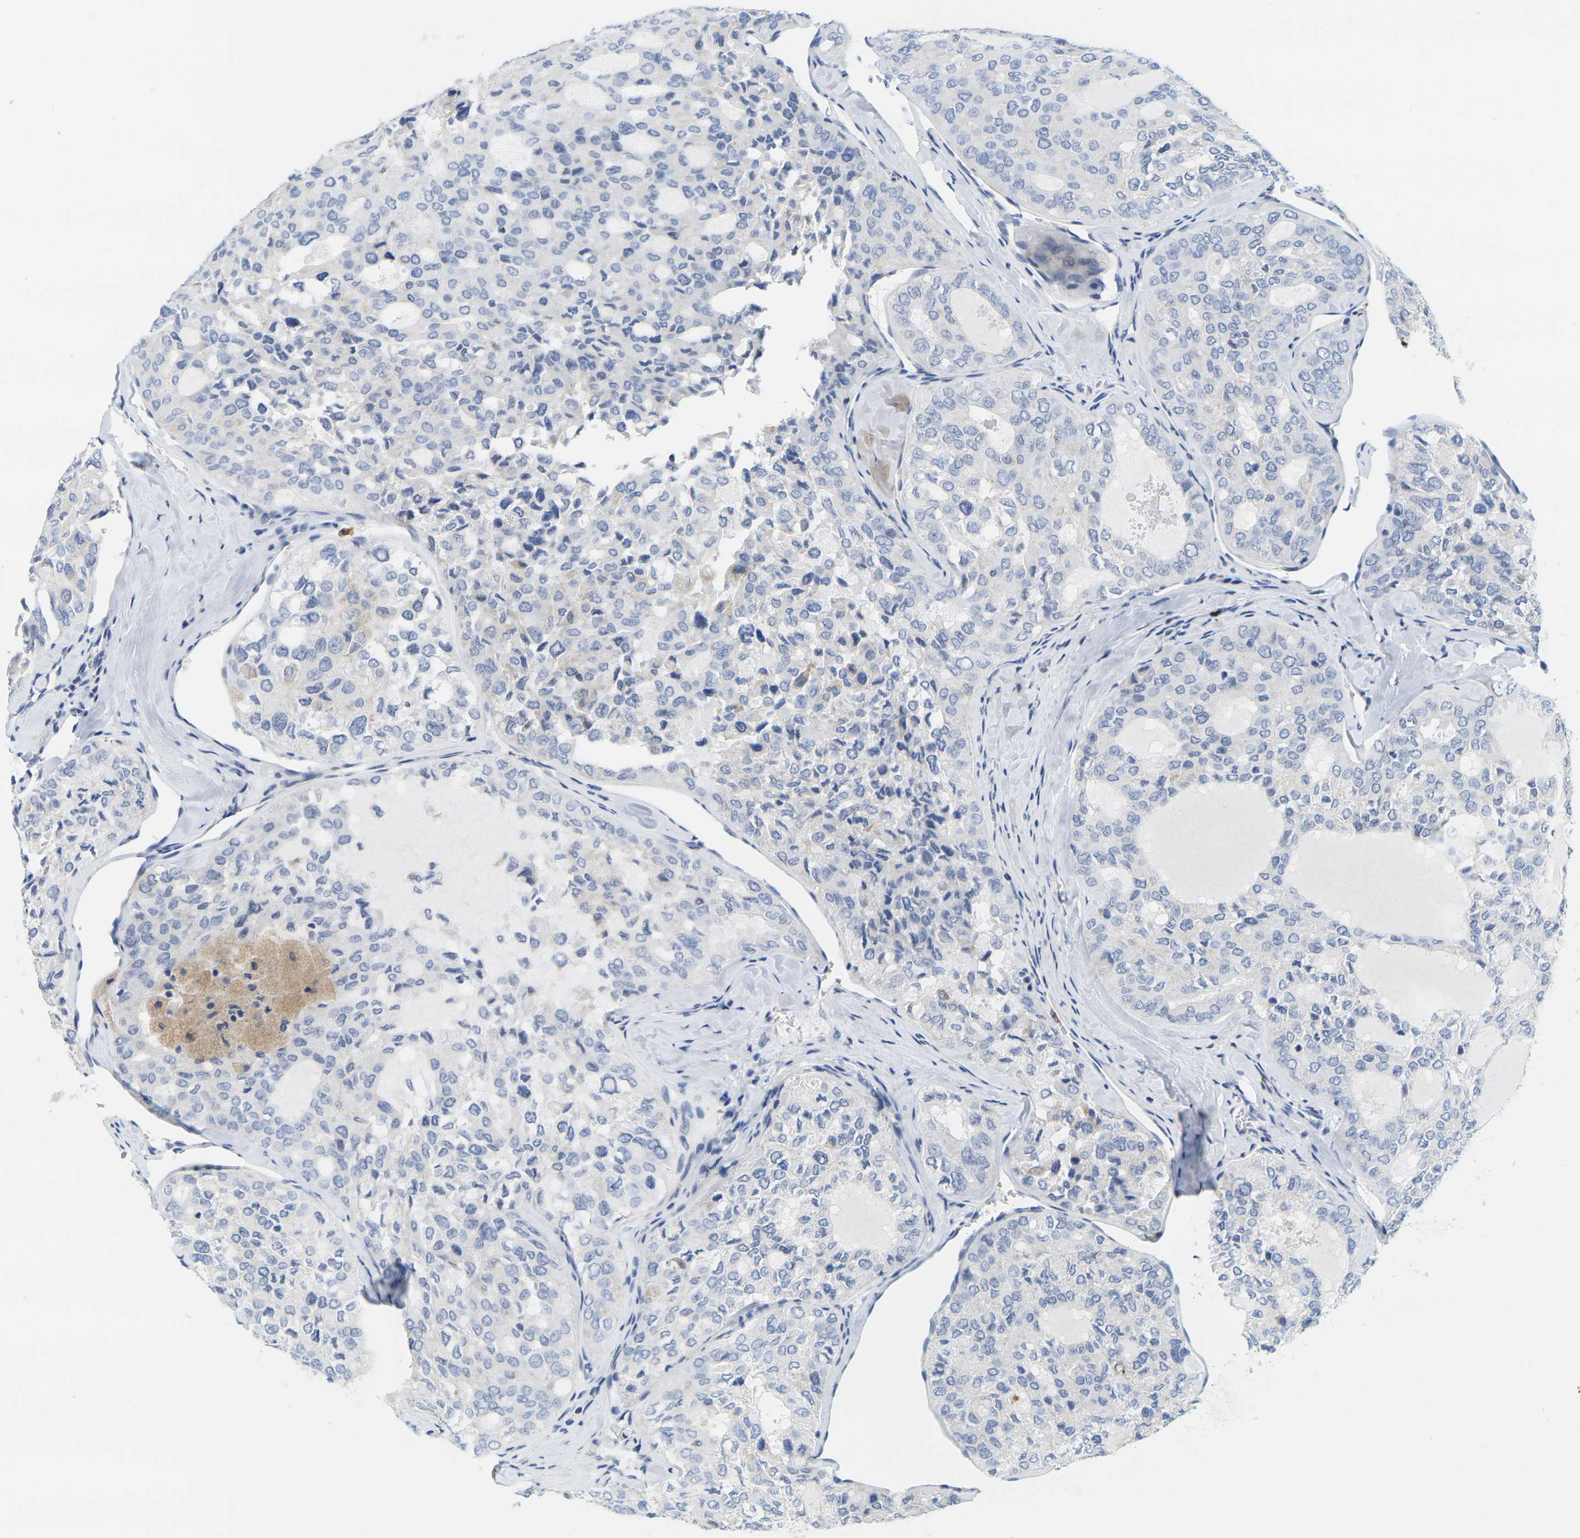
{"staining": {"intensity": "negative", "quantity": "none", "location": "none"}, "tissue": "thyroid cancer", "cell_type": "Tumor cells", "image_type": "cancer", "snomed": [{"axis": "morphology", "description": "Follicular adenoma carcinoma, NOS"}, {"axis": "topography", "description": "Thyroid gland"}], "caption": "High magnification brightfield microscopy of thyroid follicular adenoma carcinoma stained with DAB (brown) and counterstained with hematoxylin (blue): tumor cells show no significant positivity.", "gene": "KLK5", "patient": {"sex": "male", "age": 75}}